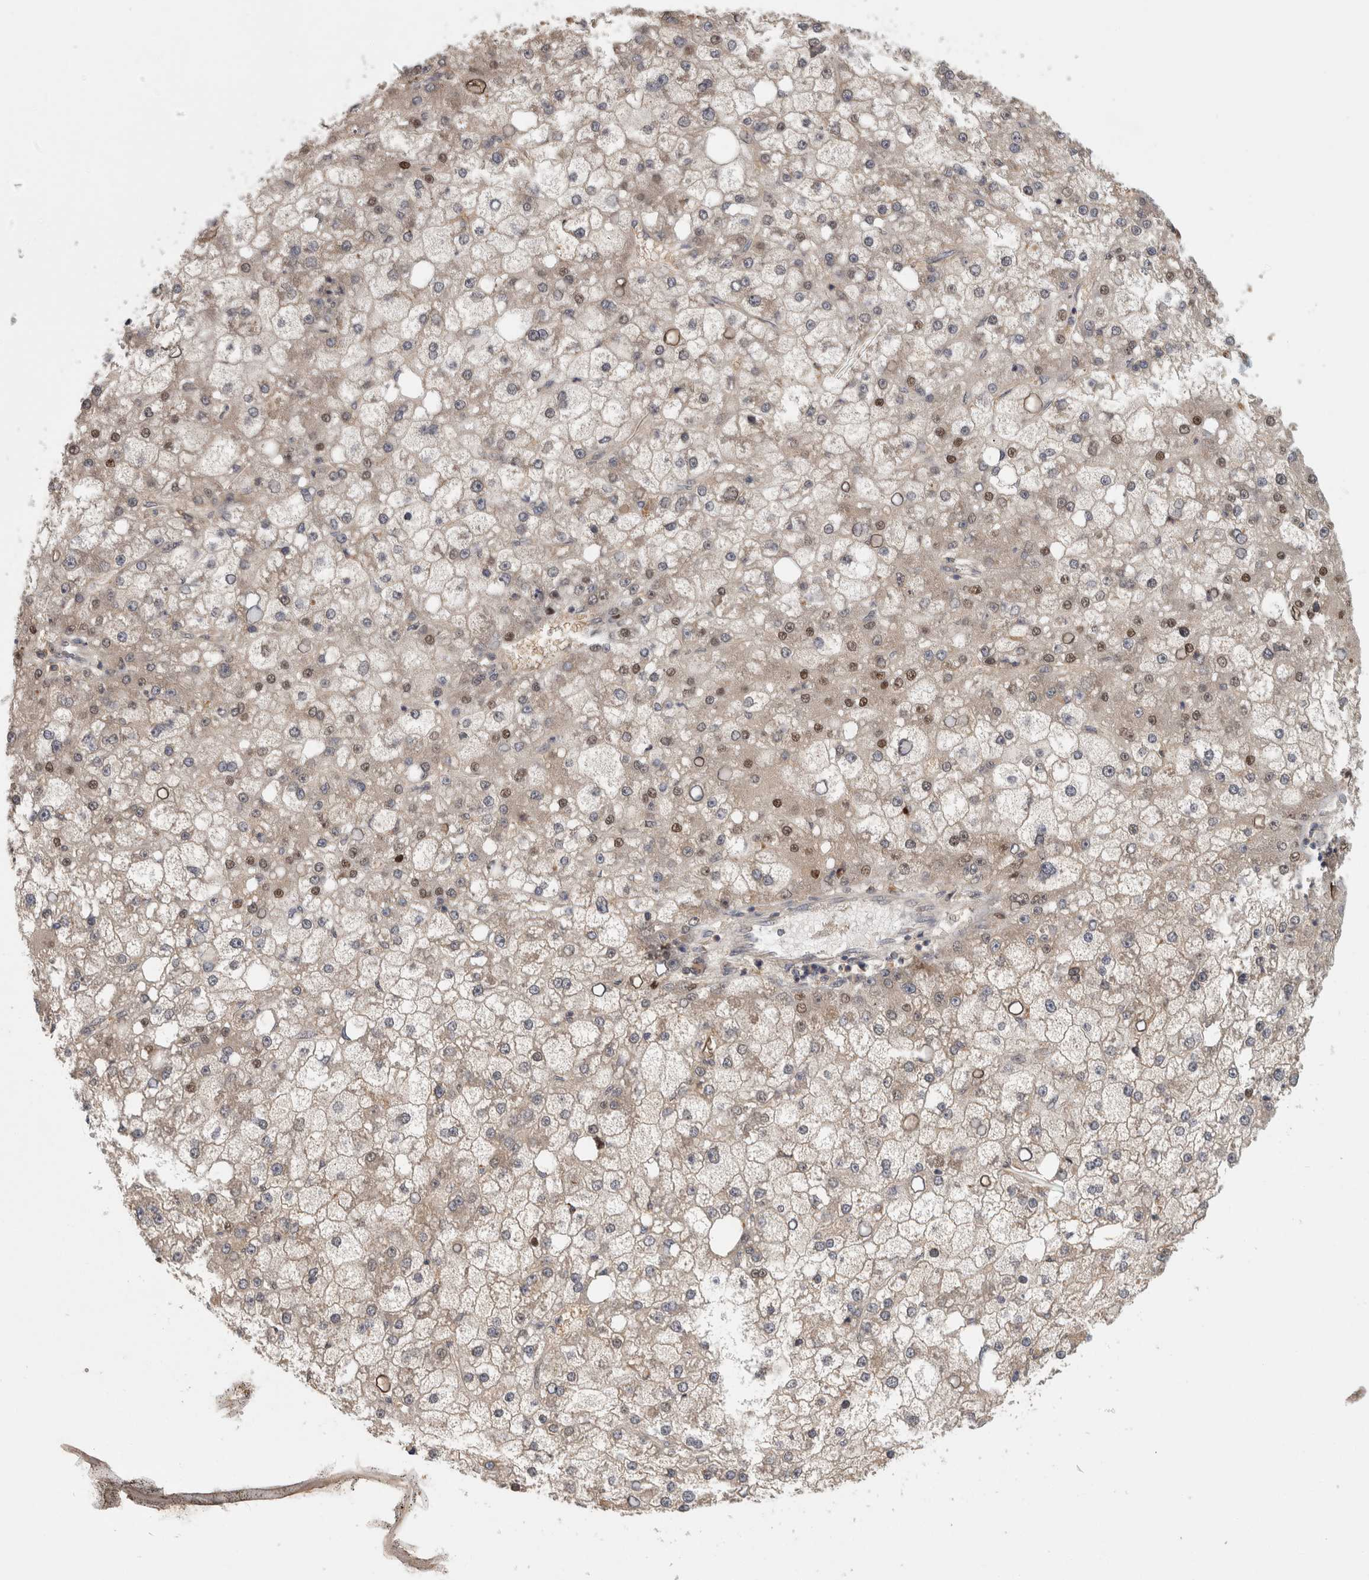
{"staining": {"intensity": "moderate", "quantity": "25%-75%", "location": "cytoplasmic/membranous,nuclear"}, "tissue": "liver cancer", "cell_type": "Tumor cells", "image_type": "cancer", "snomed": [{"axis": "morphology", "description": "Carcinoma, Hepatocellular, NOS"}, {"axis": "topography", "description": "Liver"}], "caption": "This image exhibits IHC staining of liver cancer (hepatocellular carcinoma), with medium moderate cytoplasmic/membranous and nuclear expression in approximately 25%-75% of tumor cells.", "gene": "PIGP", "patient": {"sex": "male", "age": 67}}